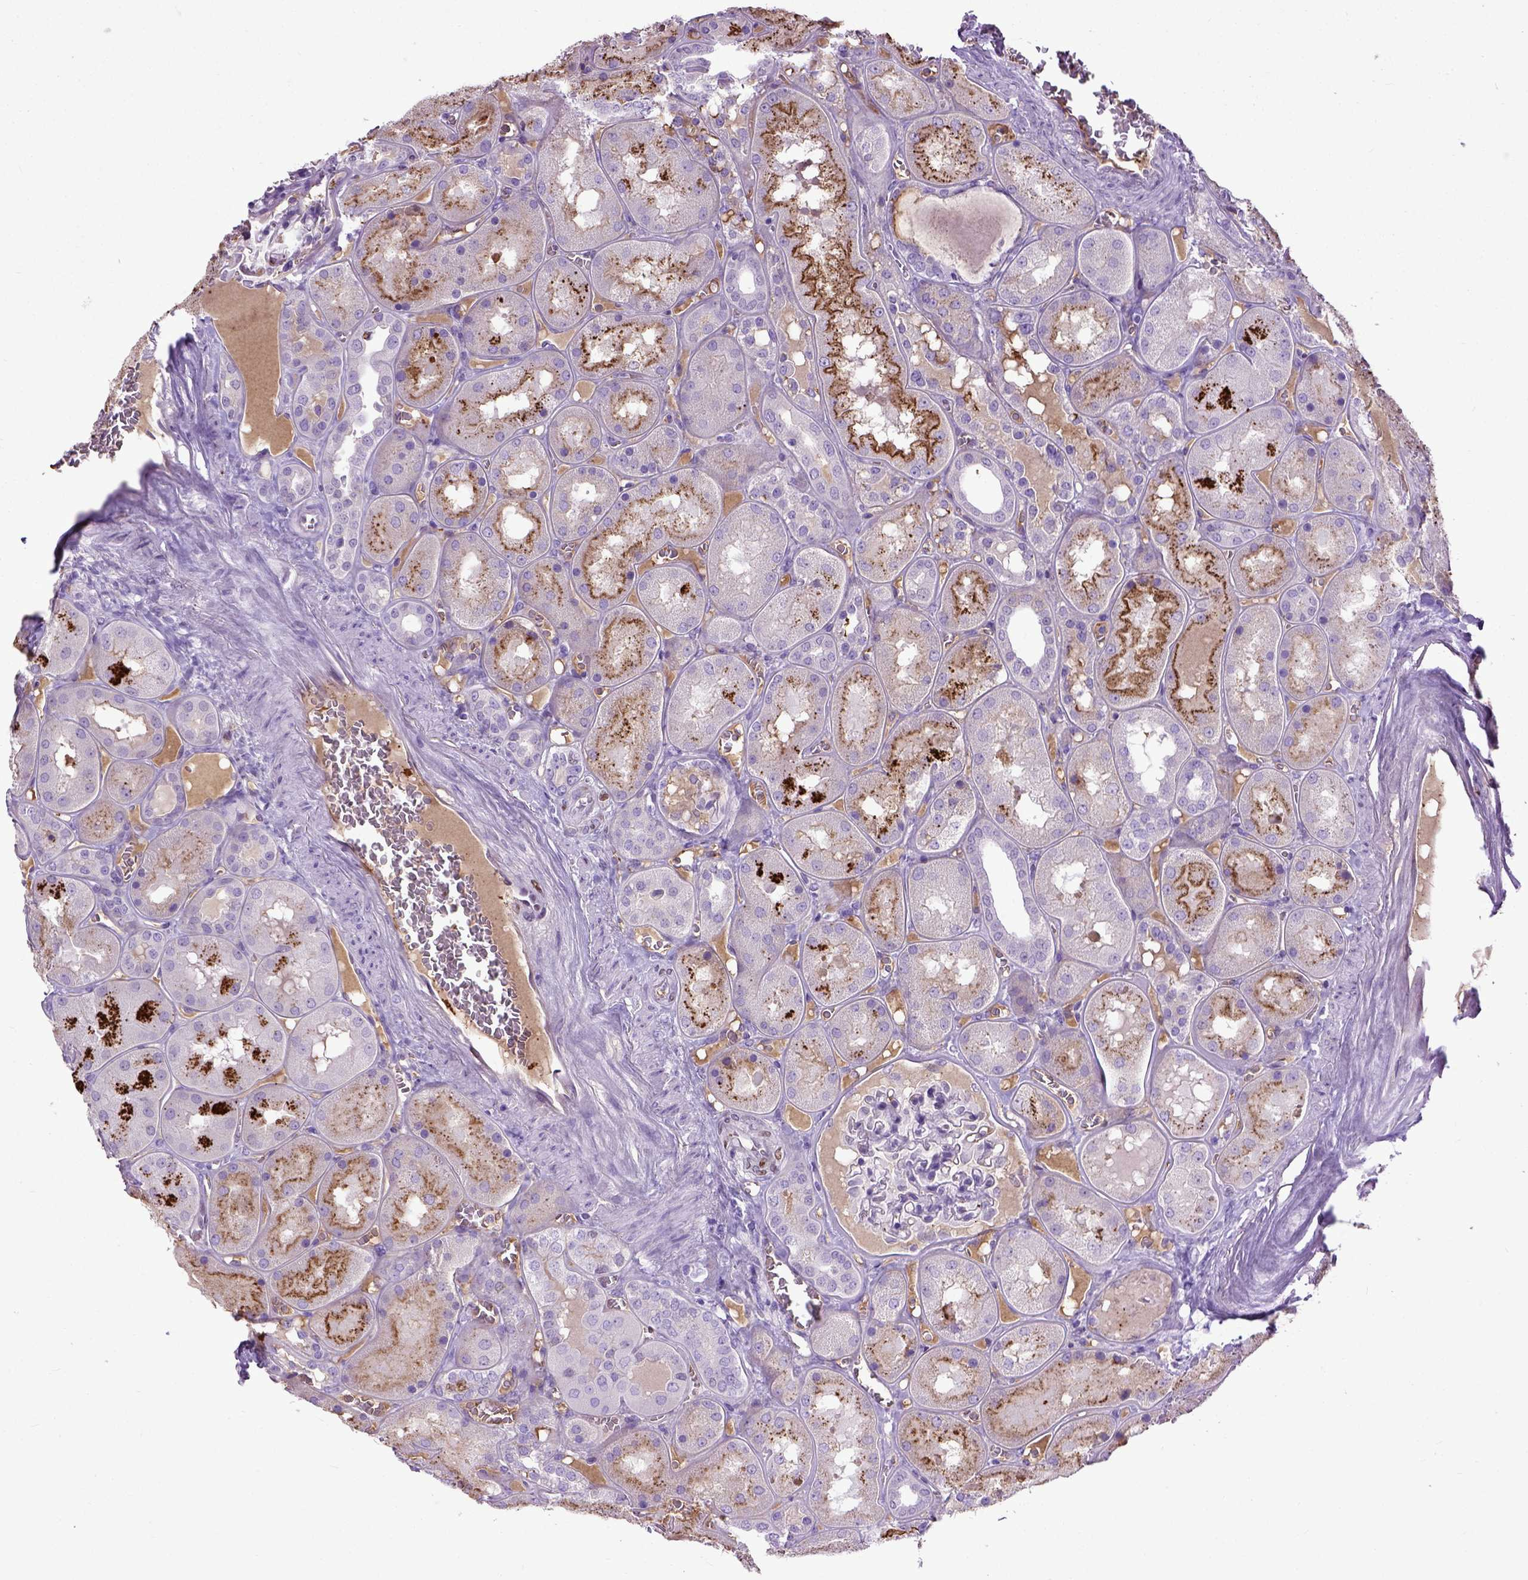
{"staining": {"intensity": "moderate", "quantity": "<25%", "location": "cytoplasmic/membranous"}, "tissue": "kidney", "cell_type": "Cells in glomeruli", "image_type": "normal", "snomed": [{"axis": "morphology", "description": "Normal tissue, NOS"}, {"axis": "topography", "description": "Kidney"}], "caption": "Benign kidney exhibits moderate cytoplasmic/membranous expression in about <25% of cells in glomeruli.", "gene": "ADAMTS8", "patient": {"sex": "male", "age": 73}}